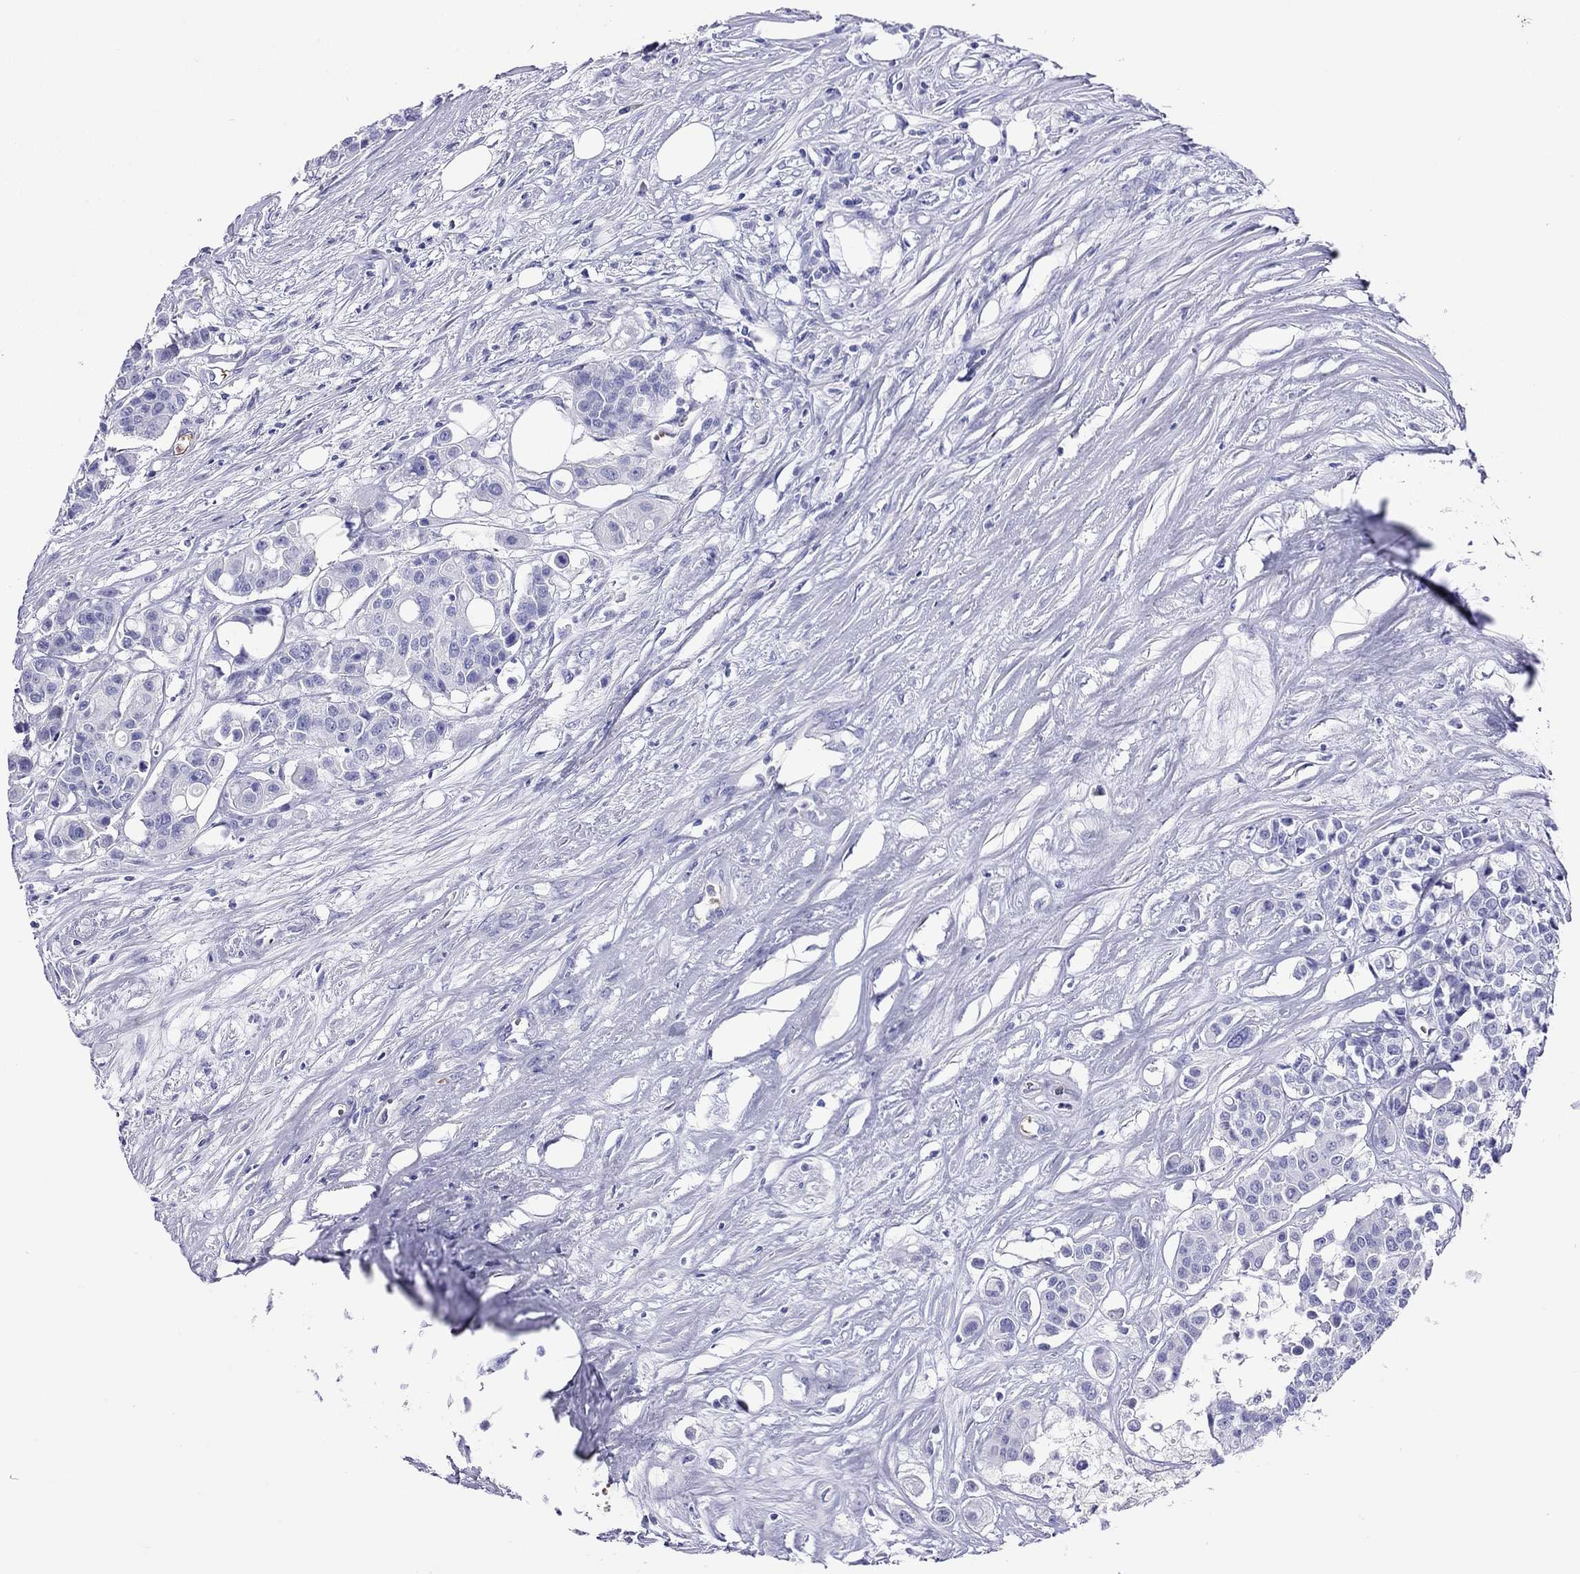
{"staining": {"intensity": "negative", "quantity": "none", "location": "none"}, "tissue": "carcinoid", "cell_type": "Tumor cells", "image_type": "cancer", "snomed": [{"axis": "morphology", "description": "Carcinoid, malignant, NOS"}, {"axis": "topography", "description": "Colon"}], "caption": "Immunohistochemistry (IHC) histopathology image of malignant carcinoid stained for a protein (brown), which displays no positivity in tumor cells.", "gene": "PTPRN", "patient": {"sex": "male", "age": 81}}